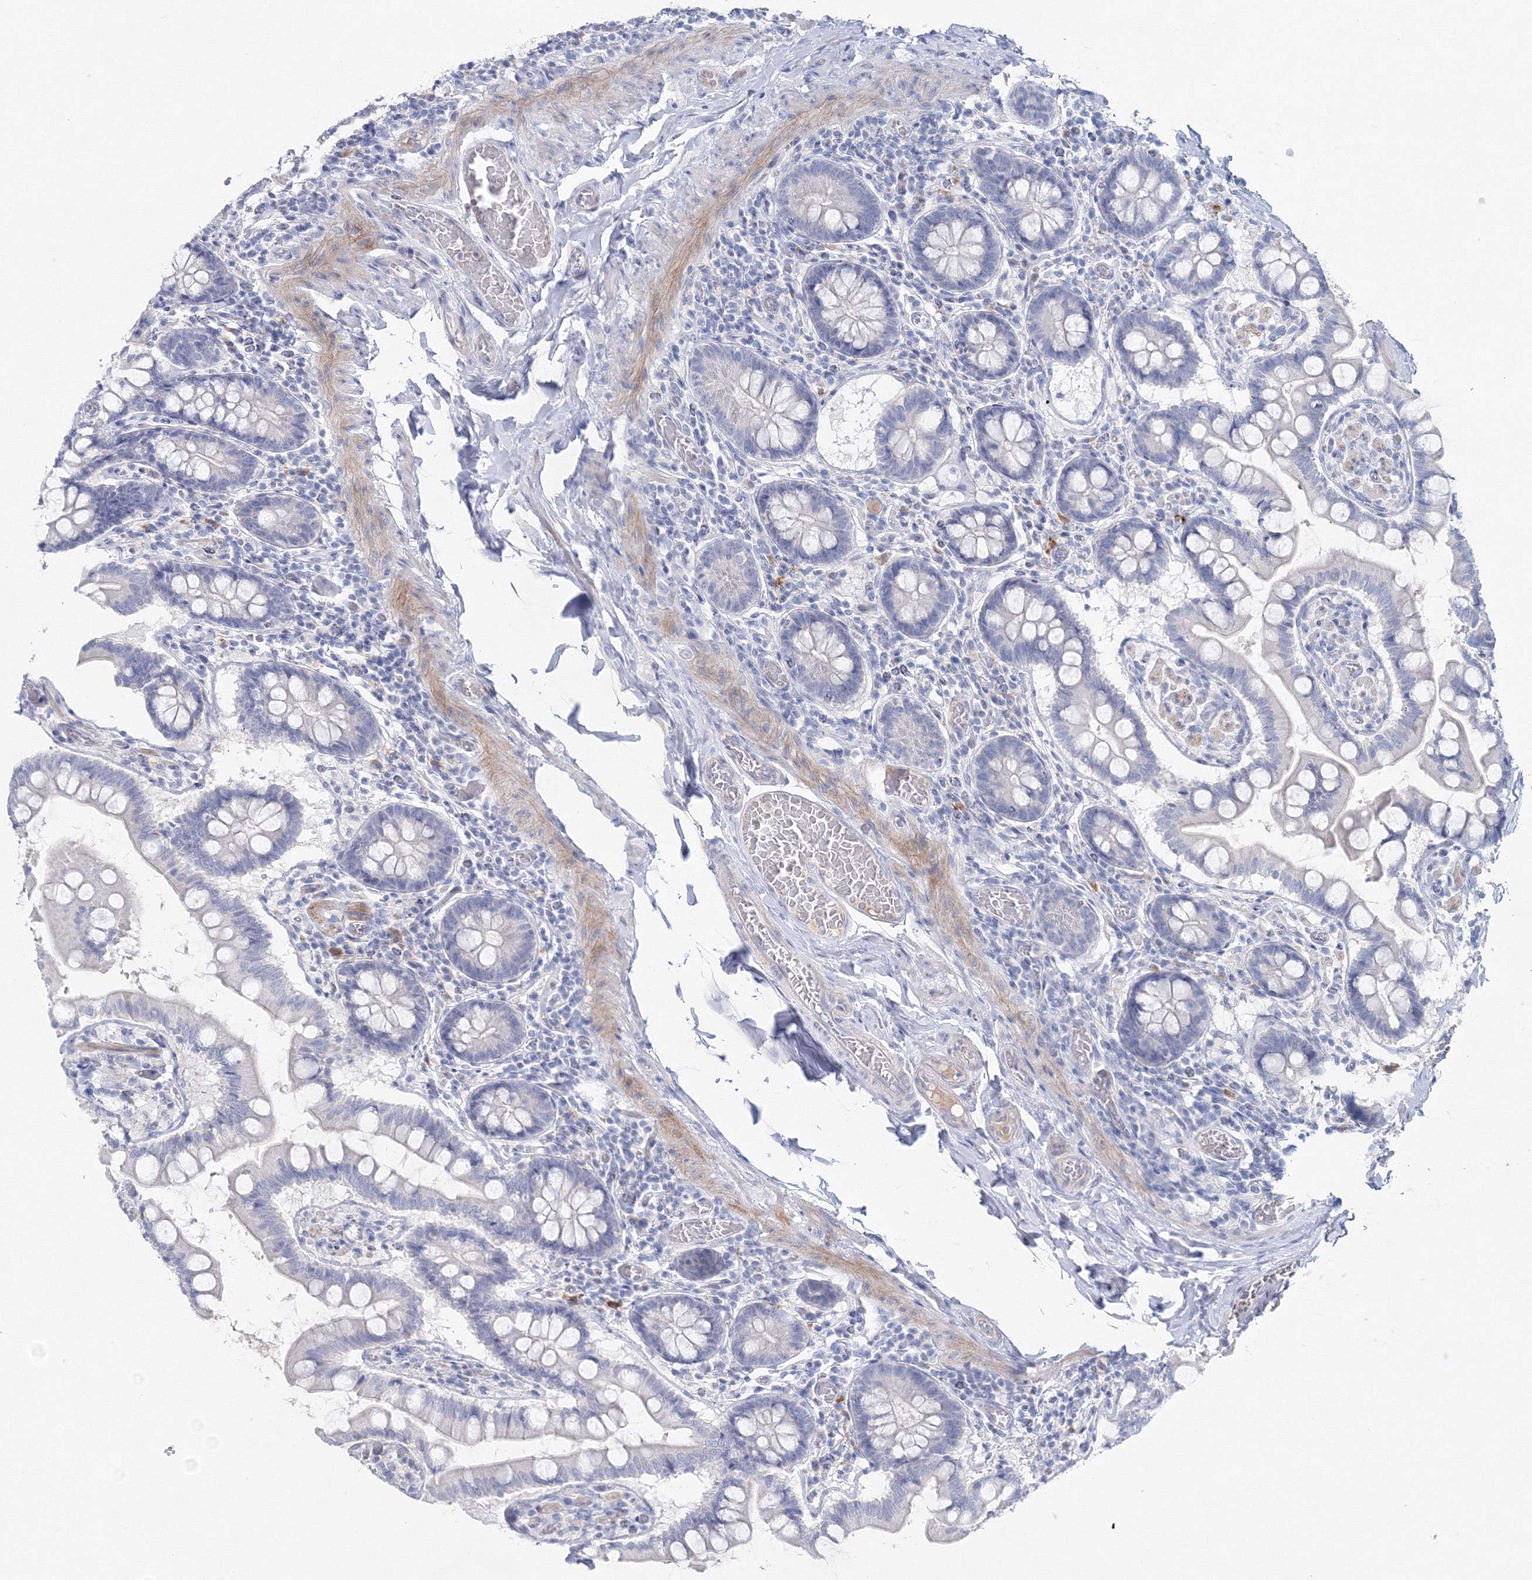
{"staining": {"intensity": "negative", "quantity": "none", "location": "none"}, "tissue": "small intestine", "cell_type": "Glandular cells", "image_type": "normal", "snomed": [{"axis": "morphology", "description": "Normal tissue, NOS"}, {"axis": "topography", "description": "Small intestine"}], "caption": "This is an immunohistochemistry micrograph of normal human small intestine. There is no staining in glandular cells.", "gene": "GCKR", "patient": {"sex": "male", "age": 41}}